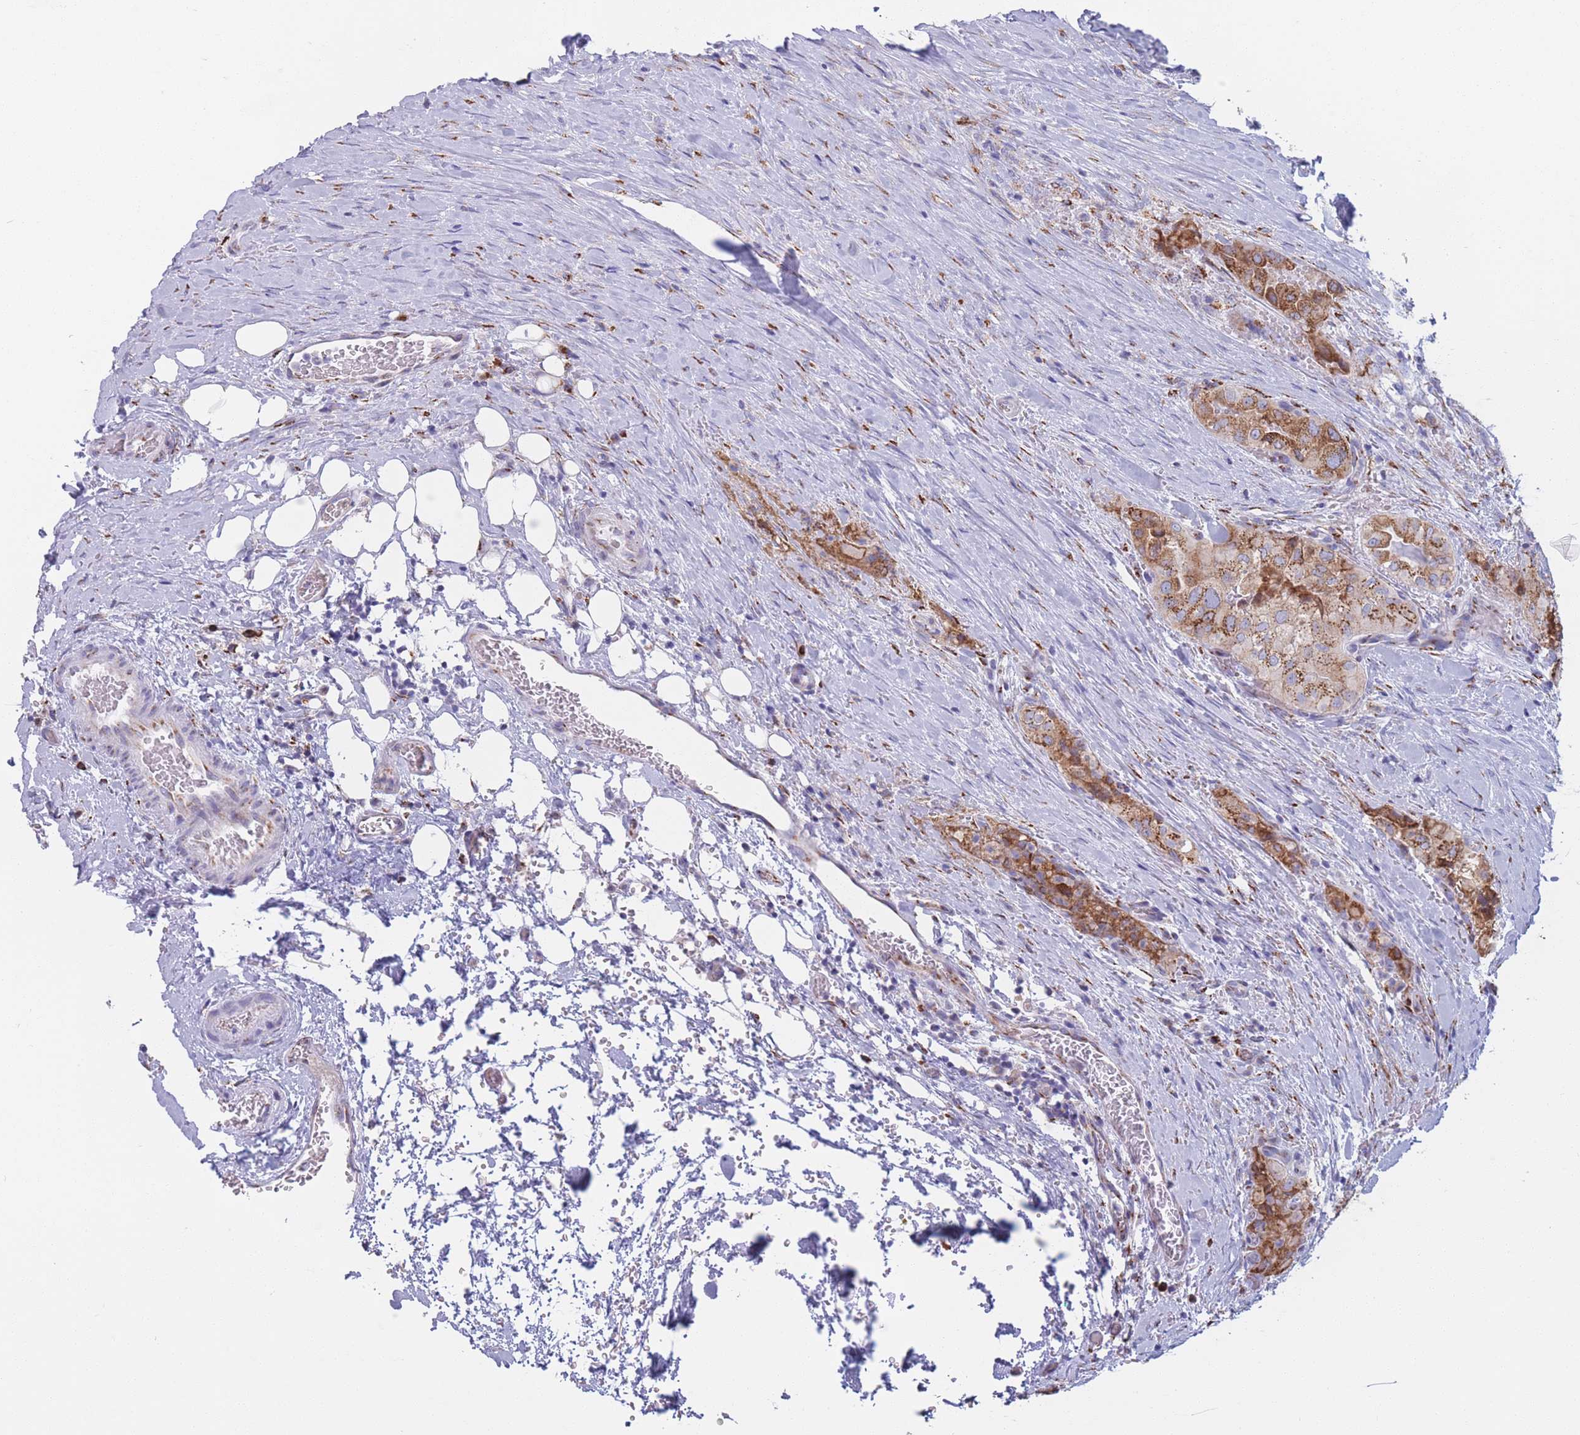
{"staining": {"intensity": "moderate", "quantity": ">75%", "location": "cytoplasmic/membranous"}, "tissue": "thyroid cancer", "cell_type": "Tumor cells", "image_type": "cancer", "snomed": [{"axis": "morphology", "description": "Papillary adenocarcinoma, NOS"}, {"axis": "topography", "description": "Thyroid gland"}], "caption": "Tumor cells show moderate cytoplasmic/membranous positivity in approximately >75% of cells in papillary adenocarcinoma (thyroid).", "gene": "MRPL30", "patient": {"sex": "female", "age": 59}}